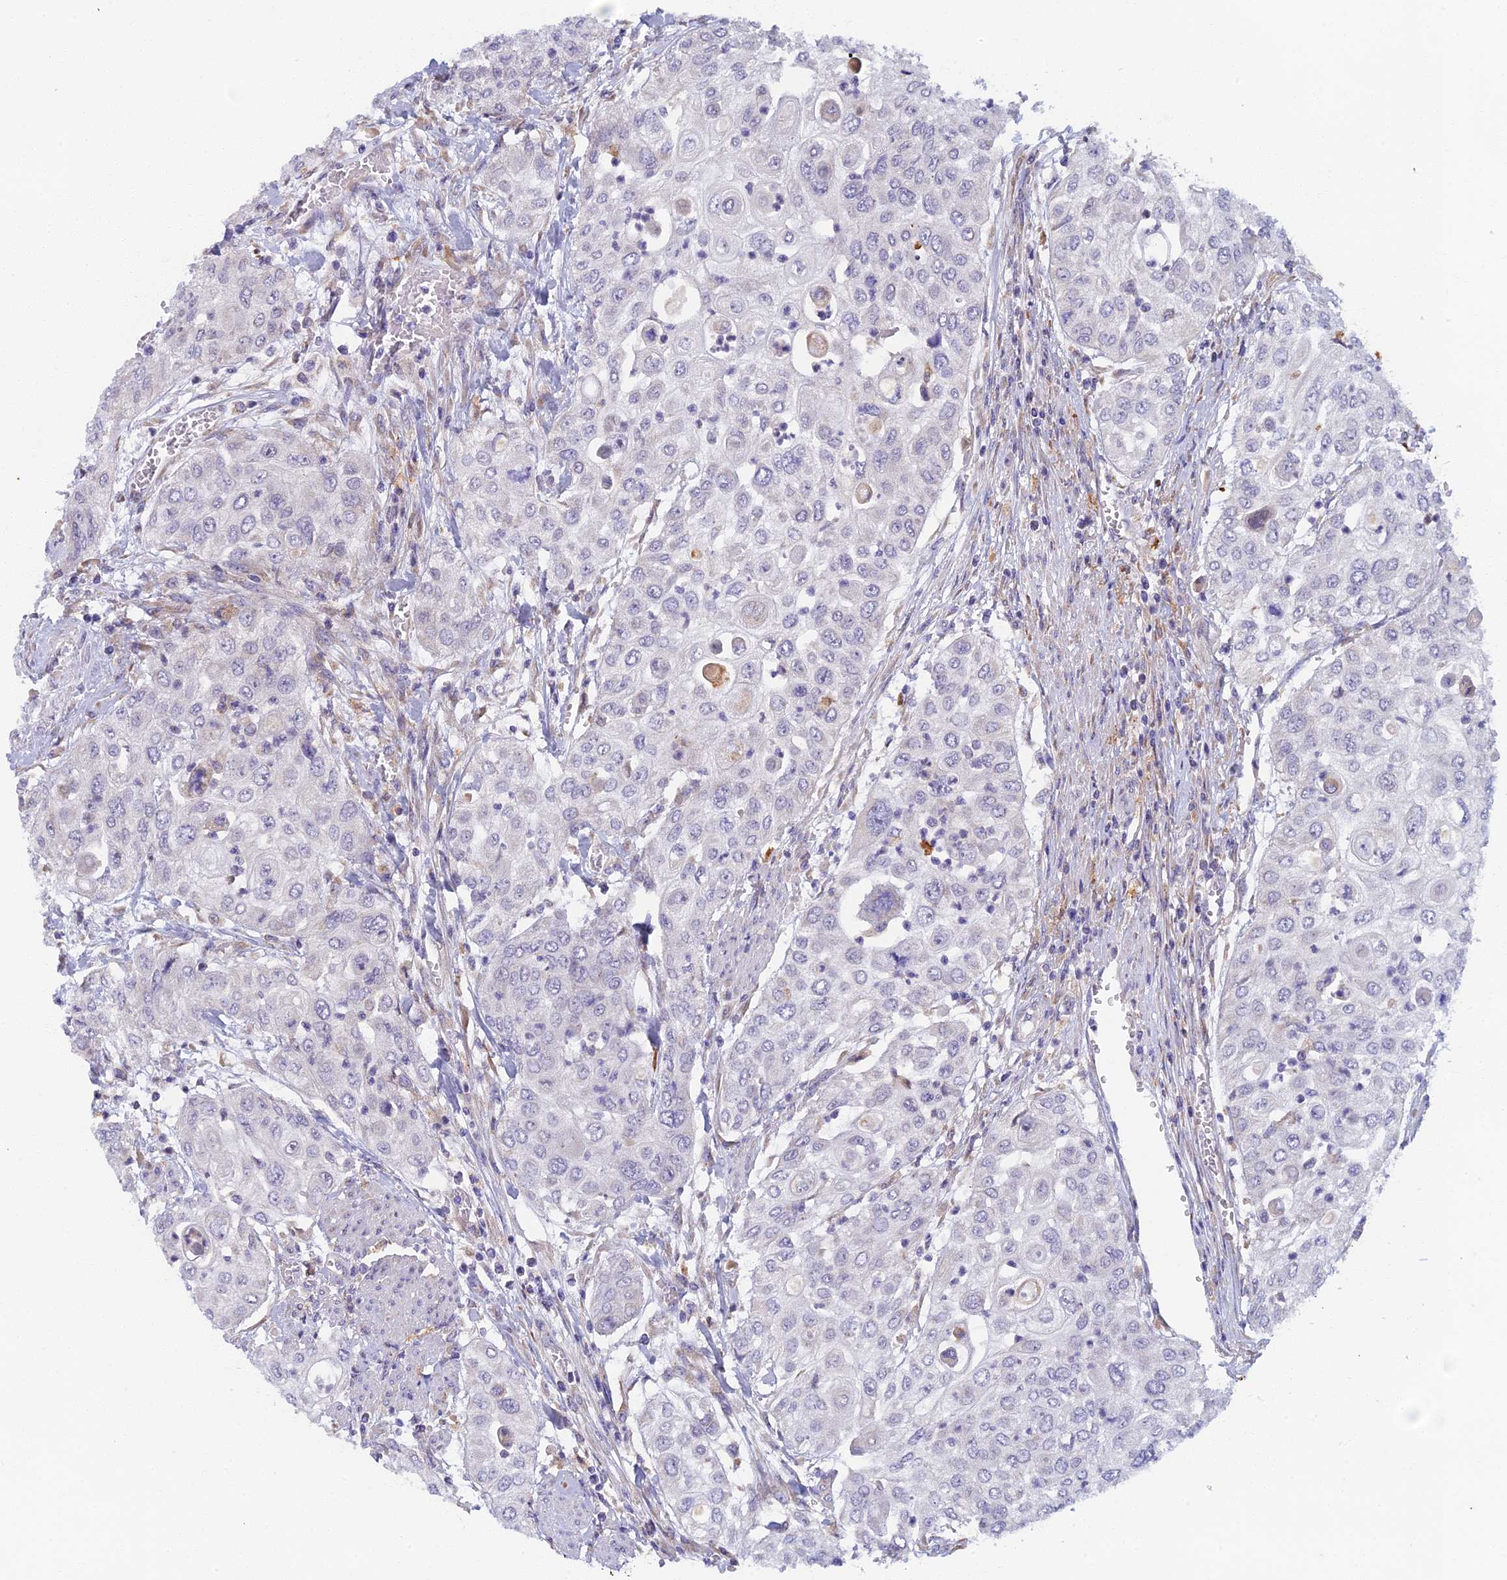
{"staining": {"intensity": "negative", "quantity": "none", "location": "none"}, "tissue": "urothelial cancer", "cell_type": "Tumor cells", "image_type": "cancer", "snomed": [{"axis": "morphology", "description": "Urothelial carcinoma, High grade"}, {"axis": "topography", "description": "Urinary bladder"}], "caption": "This is an IHC image of human urothelial cancer. There is no expression in tumor cells.", "gene": "DDX51", "patient": {"sex": "female", "age": 79}}